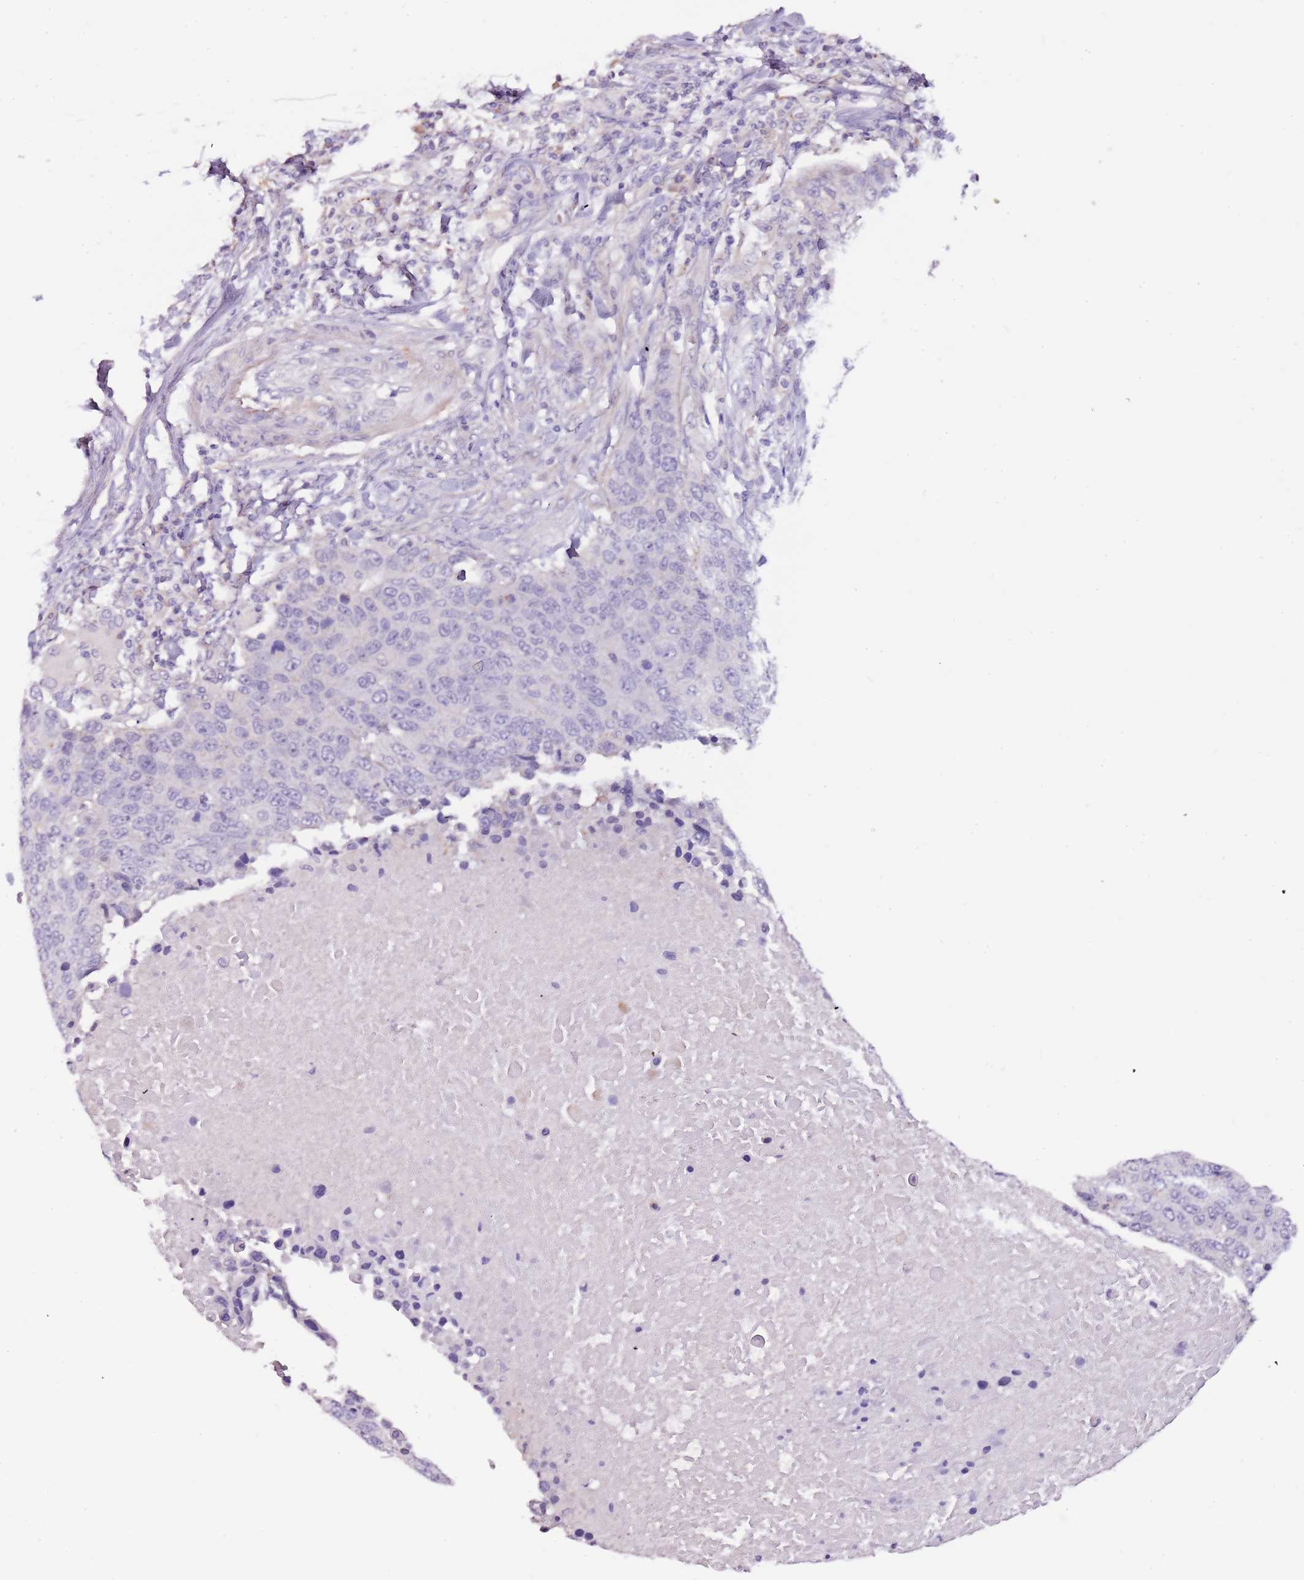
{"staining": {"intensity": "negative", "quantity": "none", "location": "none"}, "tissue": "lung cancer", "cell_type": "Tumor cells", "image_type": "cancer", "snomed": [{"axis": "morphology", "description": "Normal tissue, NOS"}, {"axis": "morphology", "description": "Squamous cell carcinoma, NOS"}, {"axis": "topography", "description": "Lymph node"}, {"axis": "topography", "description": "Lung"}], "caption": "The image shows no staining of tumor cells in lung squamous cell carcinoma. The staining is performed using DAB (3,3'-diaminobenzidine) brown chromogen with nuclei counter-stained in using hematoxylin.", "gene": "NKX2-3", "patient": {"sex": "male", "age": 66}}